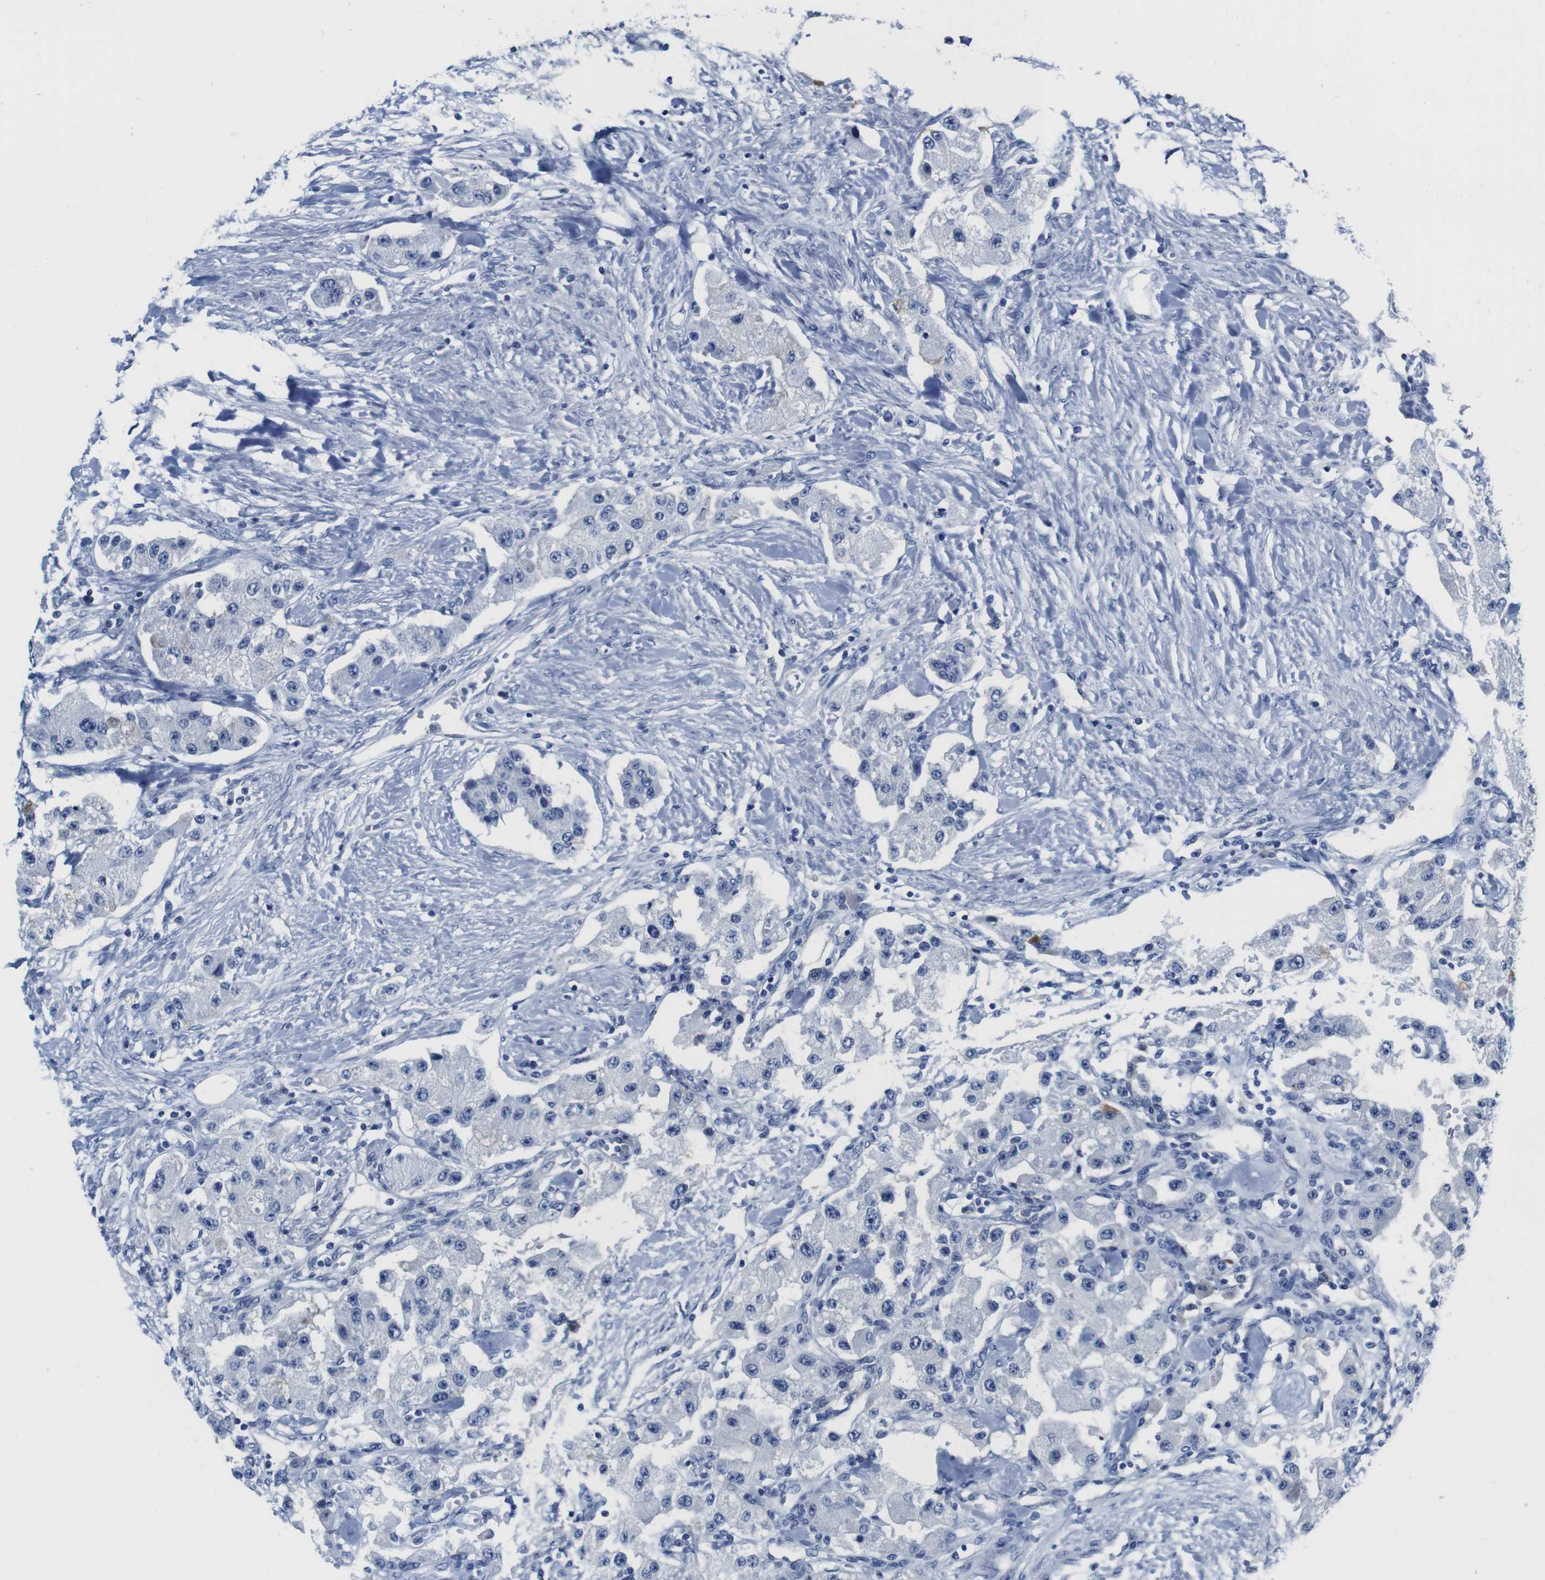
{"staining": {"intensity": "negative", "quantity": "none", "location": "none"}, "tissue": "carcinoid", "cell_type": "Tumor cells", "image_type": "cancer", "snomed": [{"axis": "morphology", "description": "Carcinoid, malignant, NOS"}, {"axis": "topography", "description": "Pancreas"}], "caption": "Immunohistochemistry (IHC) of carcinoid exhibits no staining in tumor cells. (Stains: DAB (3,3'-diaminobenzidine) IHC with hematoxylin counter stain, Microscopy: brightfield microscopy at high magnification).", "gene": "EIF4A1", "patient": {"sex": "male", "age": 41}}